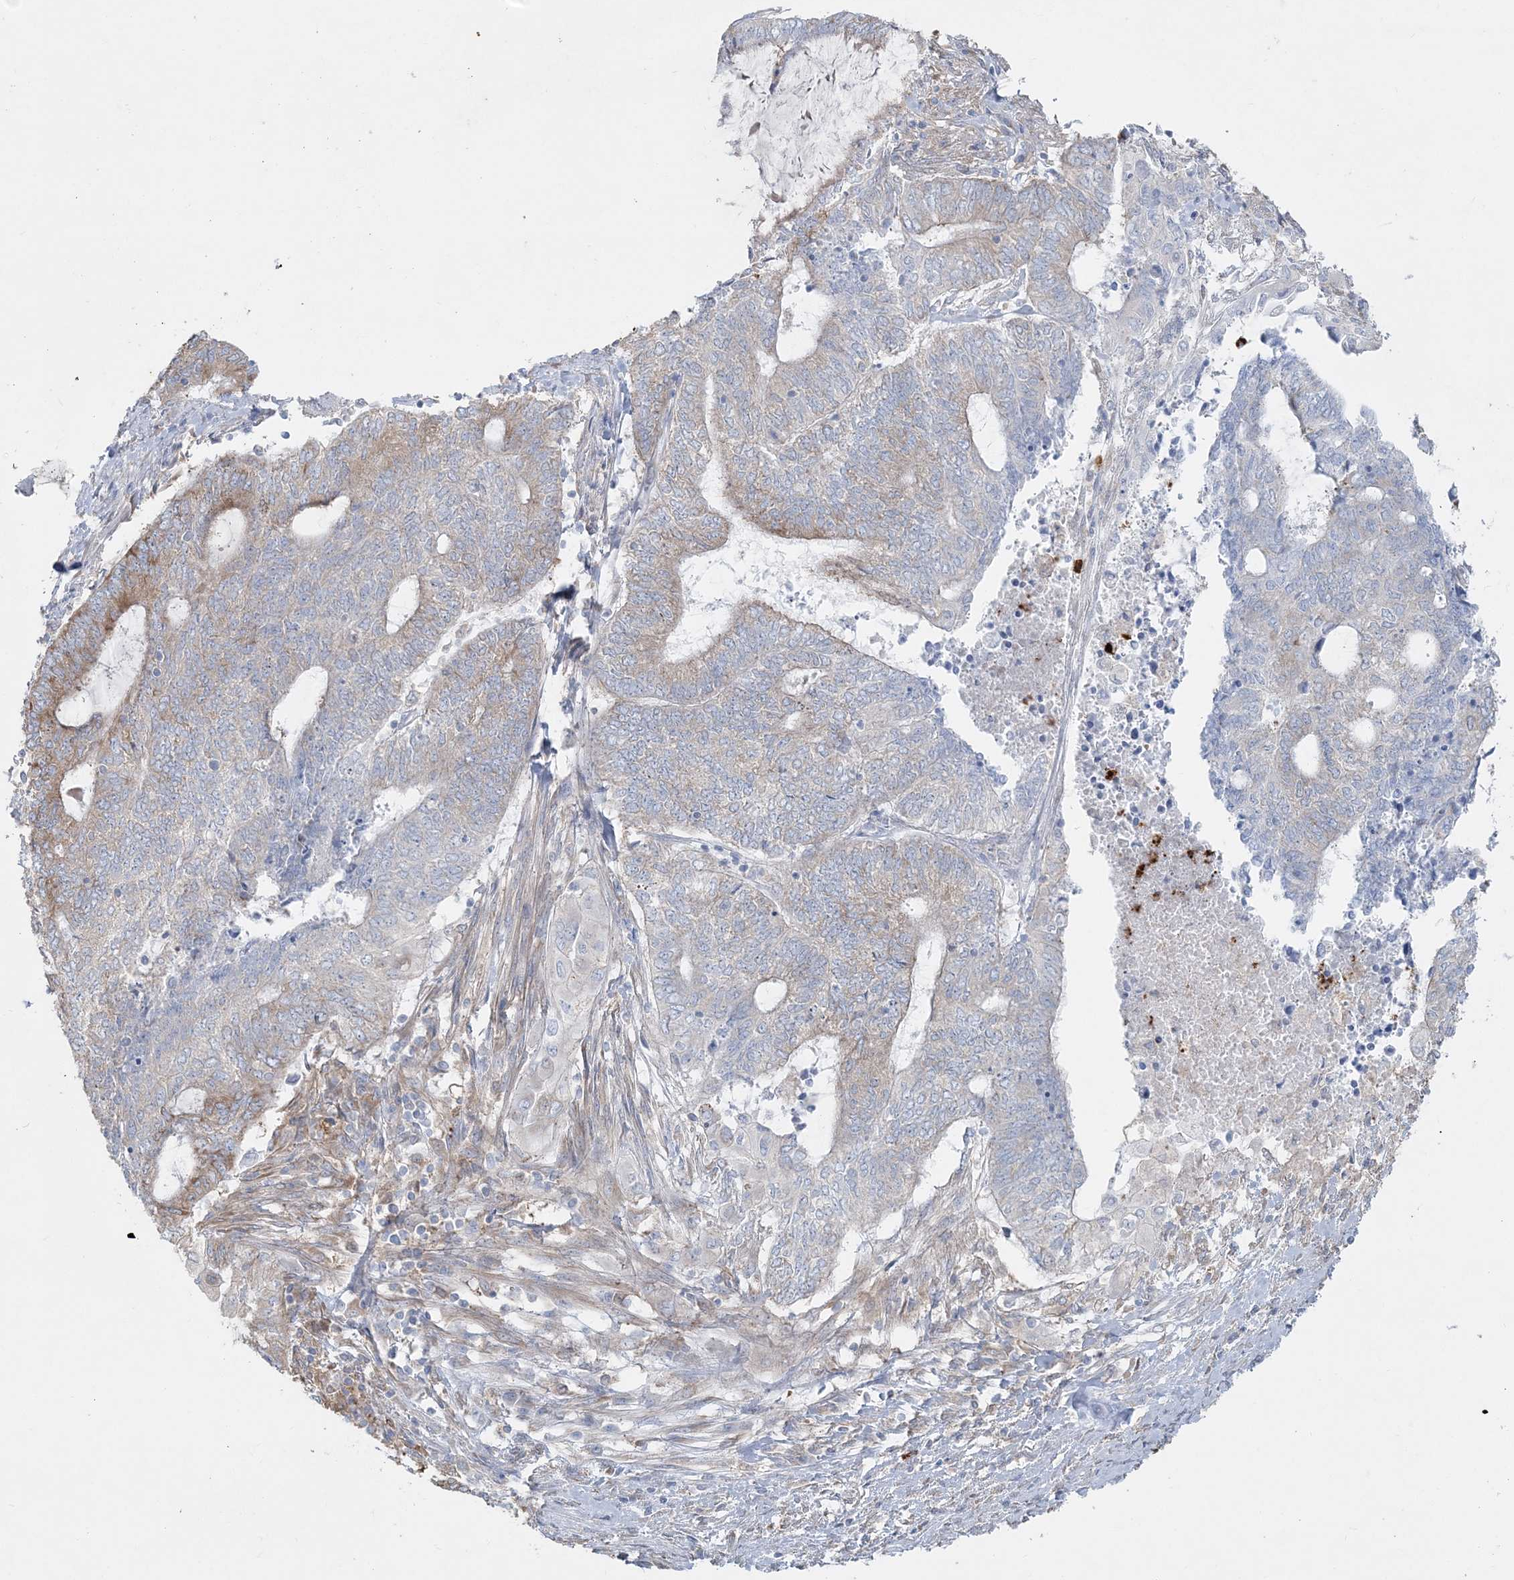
{"staining": {"intensity": "weak", "quantity": "<25%", "location": "cytoplasmic/membranous"}, "tissue": "endometrial cancer", "cell_type": "Tumor cells", "image_type": "cancer", "snomed": [{"axis": "morphology", "description": "Adenocarcinoma, NOS"}, {"axis": "topography", "description": "Uterus"}, {"axis": "topography", "description": "Endometrium"}], "caption": "Protein analysis of endometrial cancer (adenocarcinoma) displays no significant expression in tumor cells.", "gene": "CCNJ", "patient": {"sex": "female", "age": 70}}